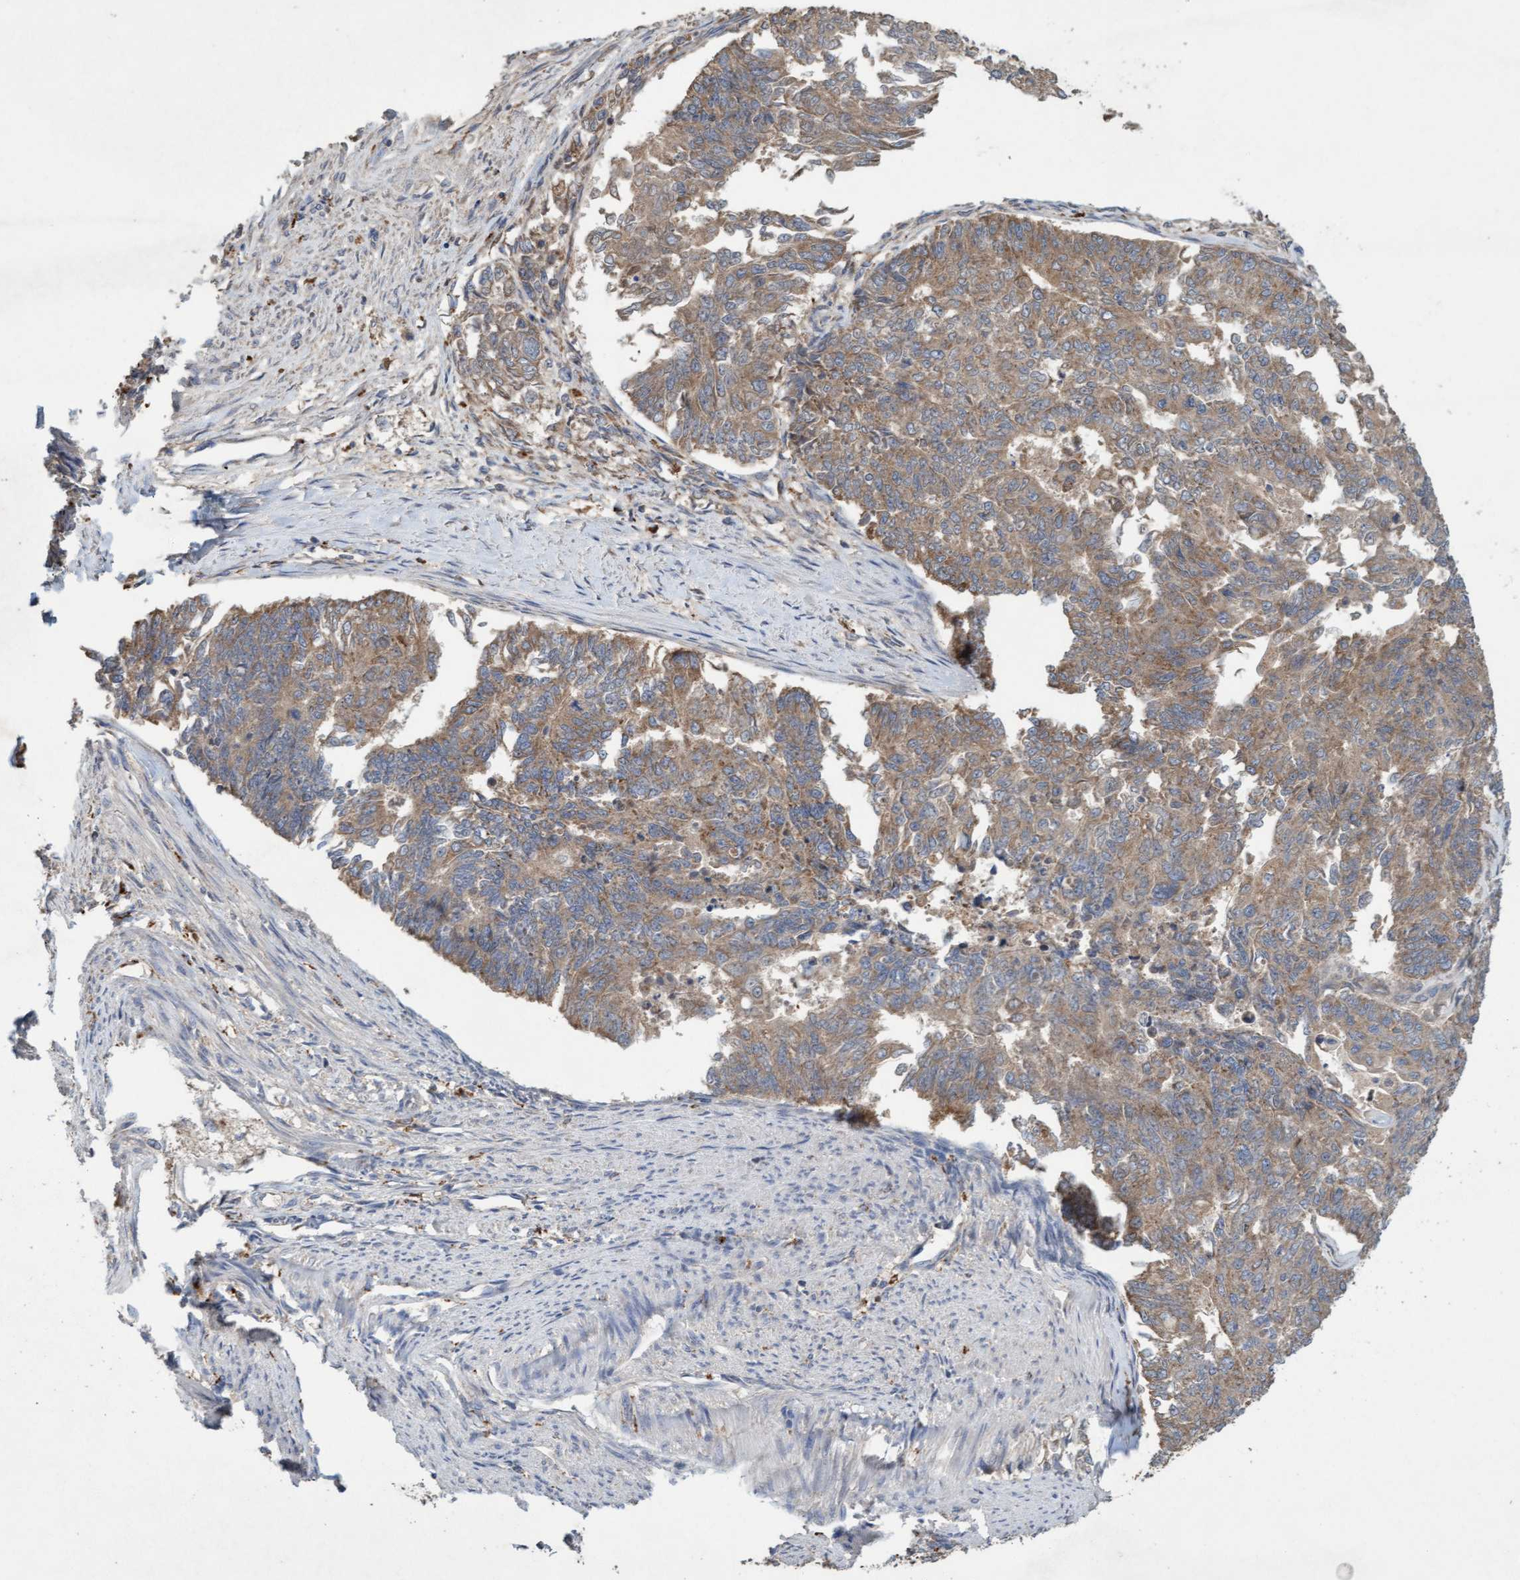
{"staining": {"intensity": "moderate", "quantity": ">75%", "location": "cytoplasmic/membranous"}, "tissue": "endometrial cancer", "cell_type": "Tumor cells", "image_type": "cancer", "snomed": [{"axis": "morphology", "description": "Adenocarcinoma, NOS"}, {"axis": "topography", "description": "Endometrium"}], "caption": "IHC of human endometrial adenocarcinoma shows medium levels of moderate cytoplasmic/membranous staining in about >75% of tumor cells.", "gene": "ATPAF2", "patient": {"sex": "female", "age": 32}}